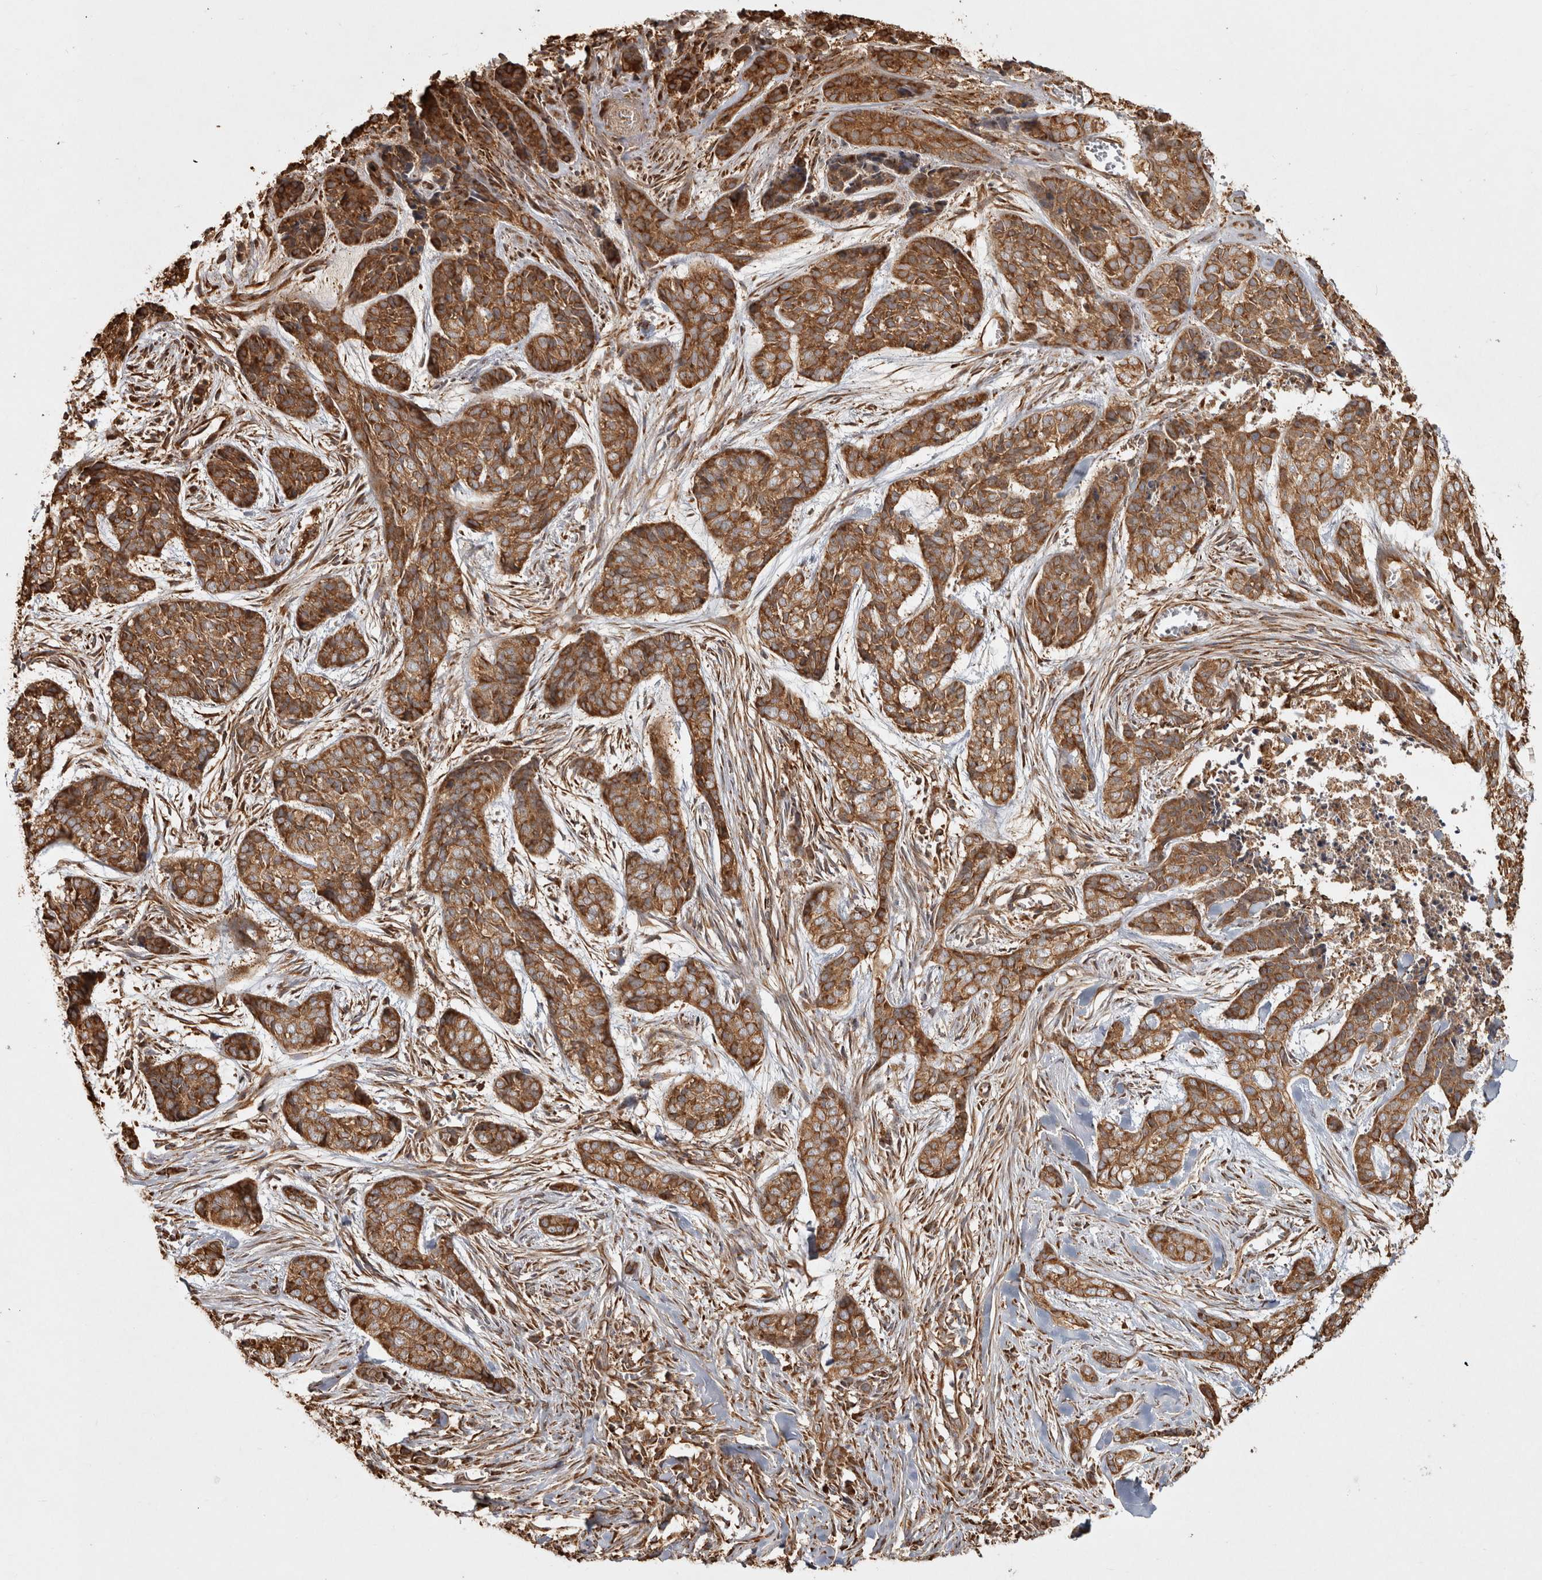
{"staining": {"intensity": "strong", "quantity": ">75%", "location": "cytoplasmic/membranous"}, "tissue": "skin cancer", "cell_type": "Tumor cells", "image_type": "cancer", "snomed": [{"axis": "morphology", "description": "Basal cell carcinoma"}, {"axis": "topography", "description": "Skin"}], "caption": "Skin cancer (basal cell carcinoma) was stained to show a protein in brown. There is high levels of strong cytoplasmic/membranous expression in approximately >75% of tumor cells. Using DAB (brown) and hematoxylin (blue) stains, captured at high magnification using brightfield microscopy.", "gene": "CAMSAP2", "patient": {"sex": "female", "age": 64}}